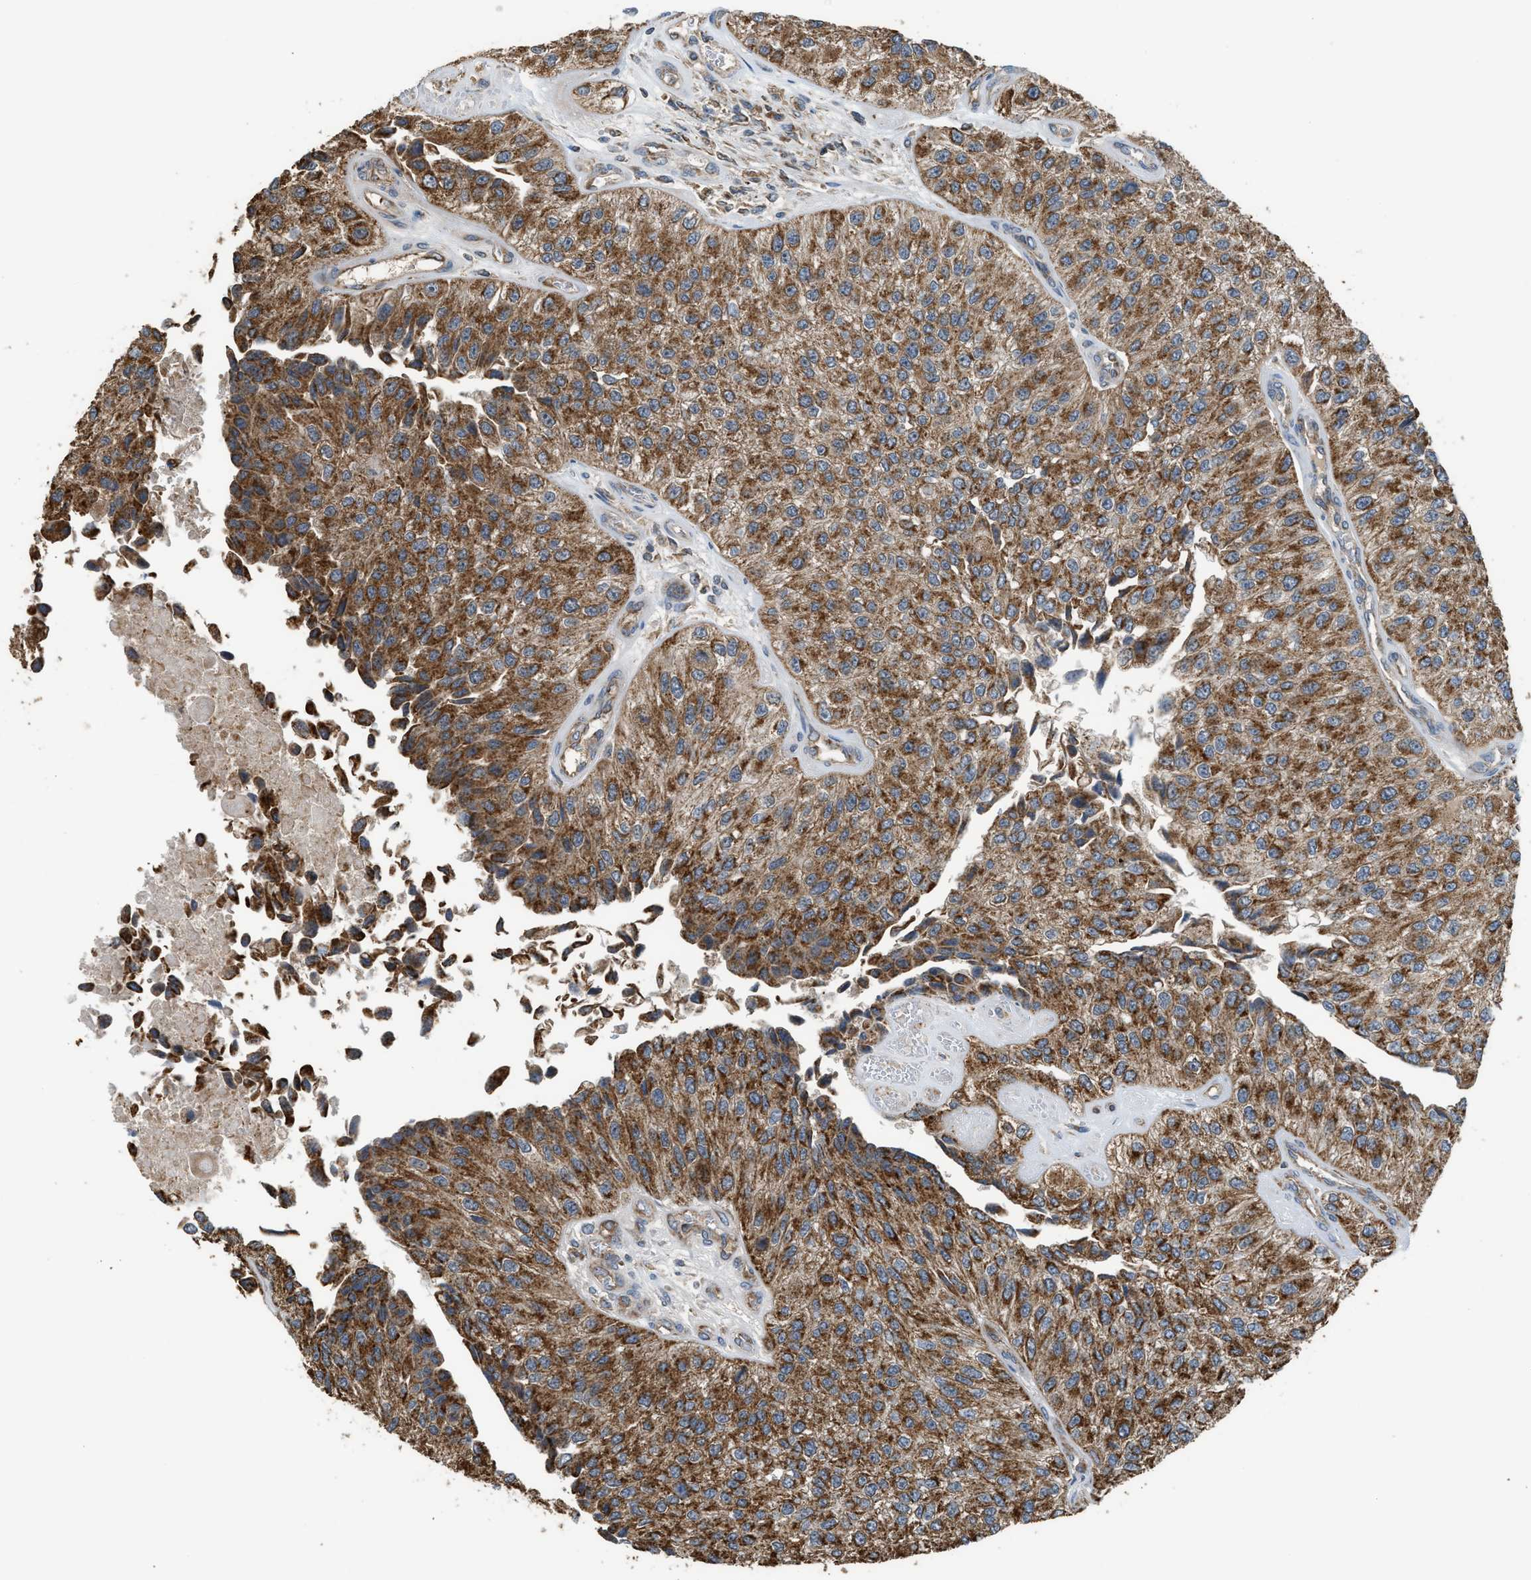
{"staining": {"intensity": "strong", "quantity": ">75%", "location": "cytoplasmic/membranous"}, "tissue": "urothelial cancer", "cell_type": "Tumor cells", "image_type": "cancer", "snomed": [{"axis": "morphology", "description": "Urothelial carcinoma, High grade"}, {"axis": "topography", "description": "Kidney"}, {"axis": "topography", "description": "Urinary bladder"}], "caption": "Strong cytoplasmic/membranous staining for a protein is appreciated in approximately >75% of tumor cells of urothelial cancer using IHC.", "gene": "STARD3", "patient": {"sex": "male", "age": 77}}